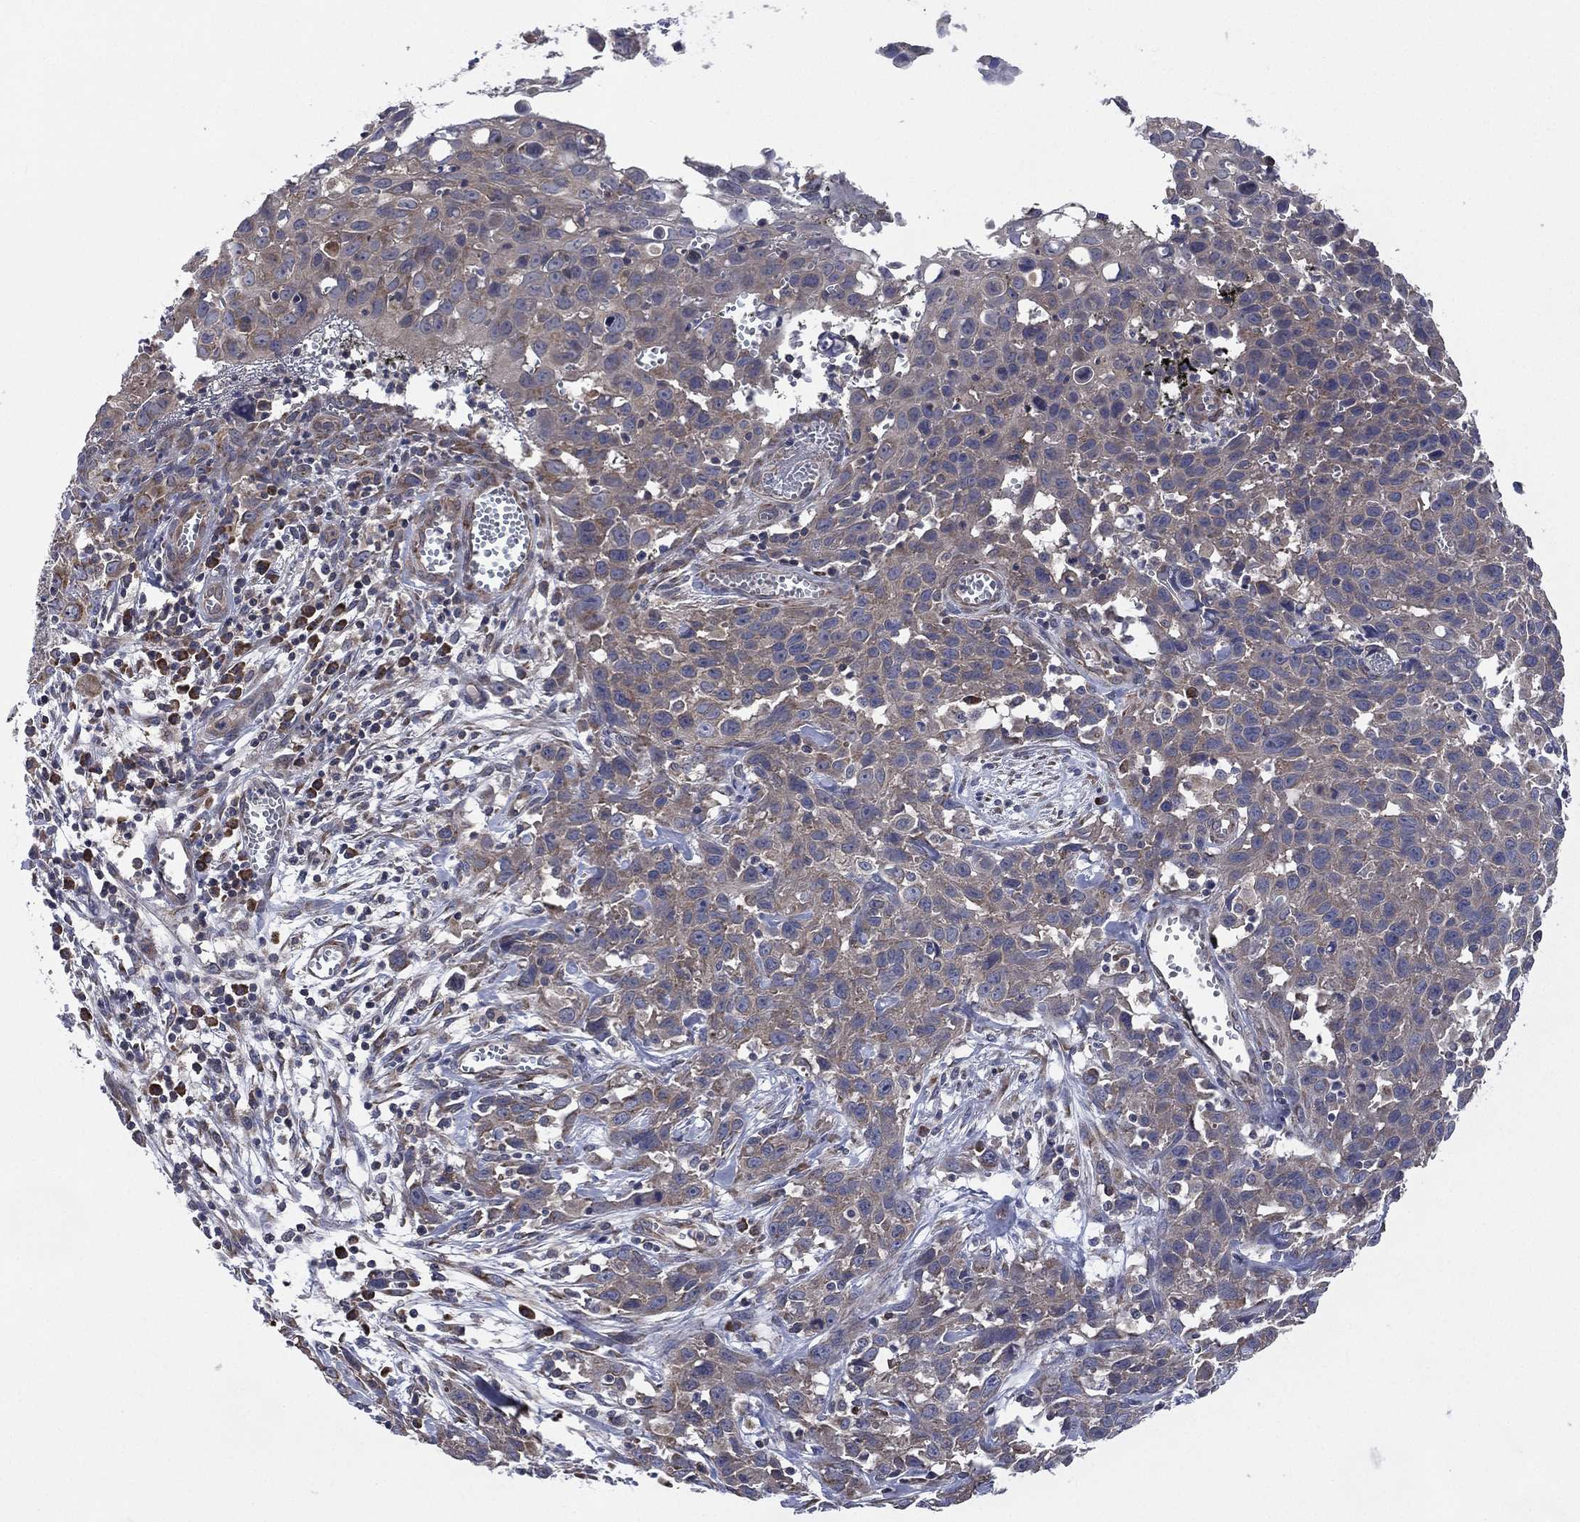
{"staining": {"intensity": "weak", "quantity": "<25%", "location": "cytoplasmic/membranous"}, "tissue": "cervical cancer", "cell_type": "Tumor cells", "image_type": "cancer", "snomed": [{"axis": "morphology", "description": "Squamous cell carcinoma, NOS"}, {"axis": "topography", "description": "Cervix"}], "caption": "This is an immunohistochemistry micrograph of cervical cancer (squamous cell carcinoma). There is no staining in tumor cells.", "gene": "C2orf76", "patient": {"sex": "female", "age": 38}}